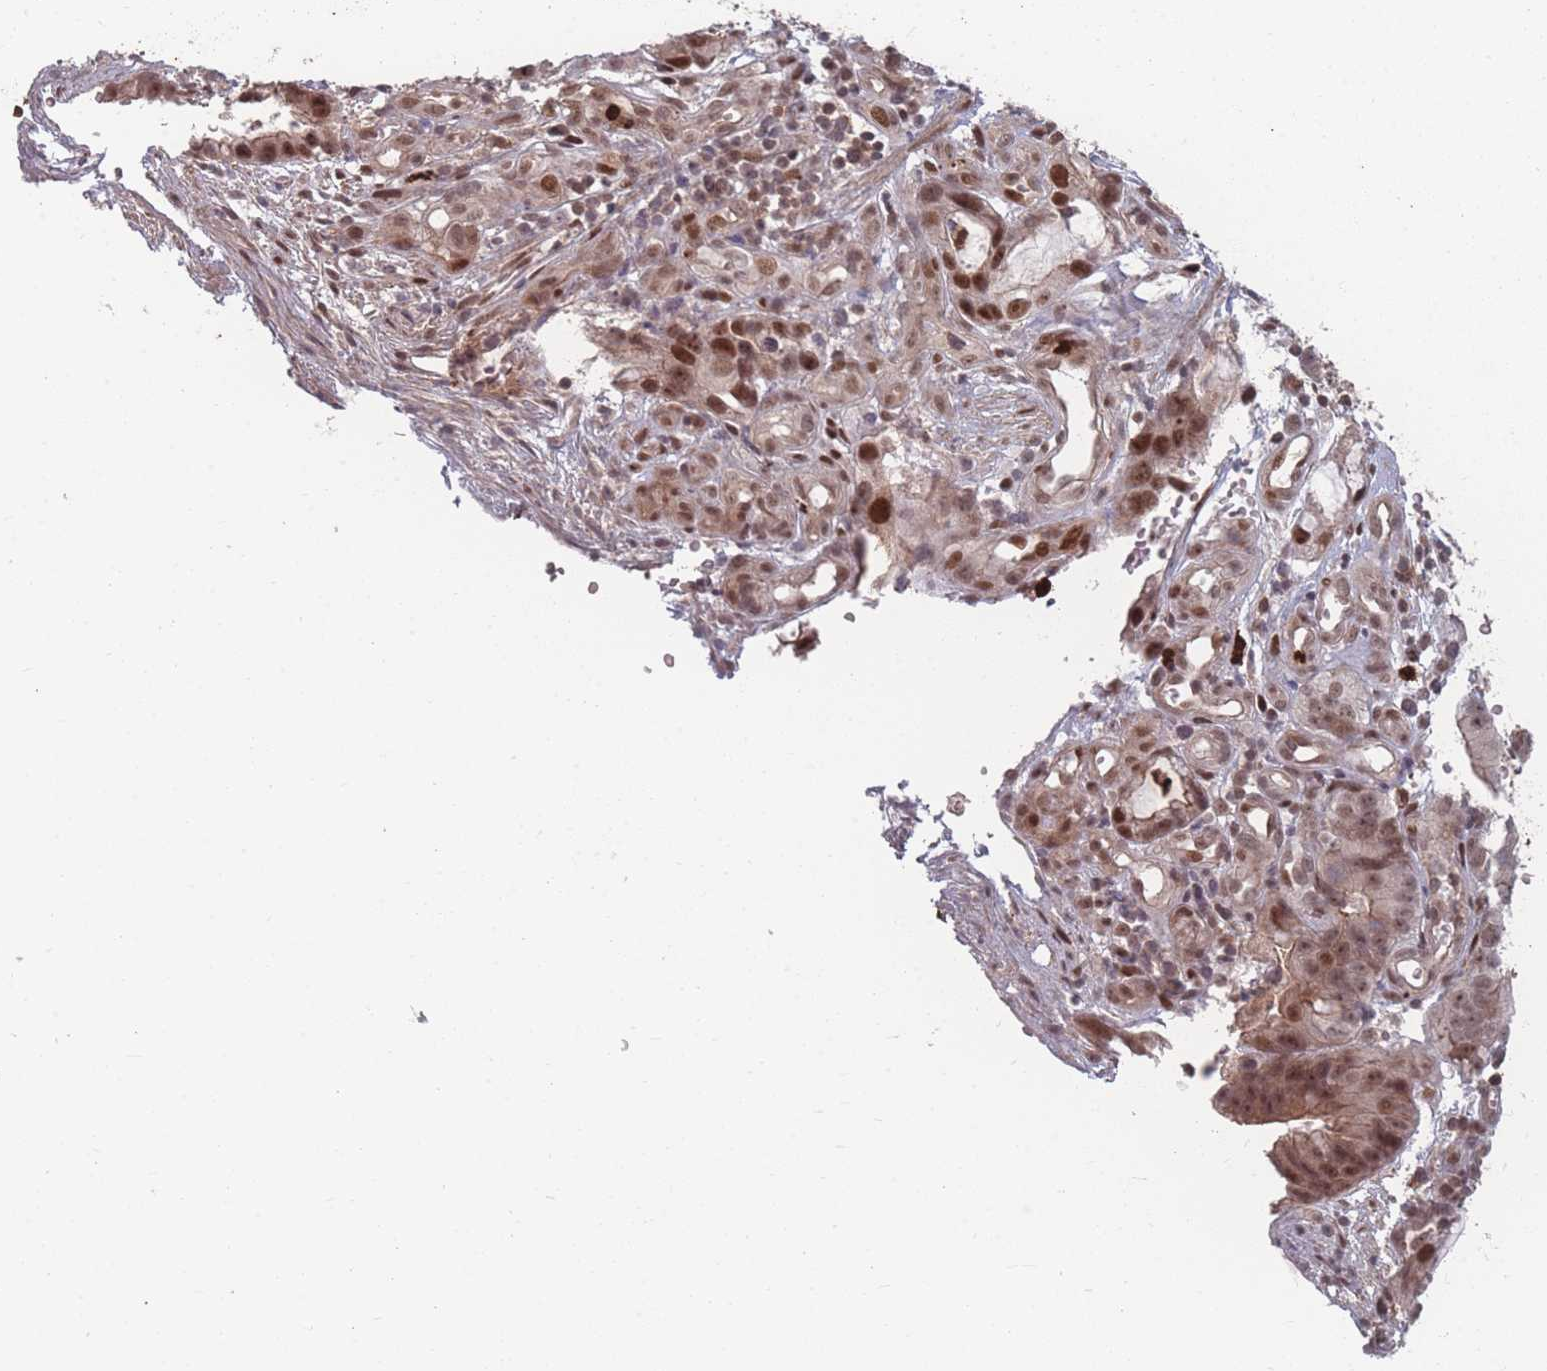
{"staining": {"intensity": "moderate", "quantity": ">75%", "location": "nuclear"}, "tissue": "stomach cancer", "cell_type": "Tumor cells", "image_type": "cancer", "snomed": [{"axis": "morphology", "description": "Adenocarcinoma, NOS"}, {"axis": "topography", "description": "Stomach"}], "caption": "Tumor cells display medium levels of moderate nuclear staining in about >75% of cells in adenocarcinoma (stomach).", "gene": "WDR55", "patient": {"sex": "male", "age": 55}}